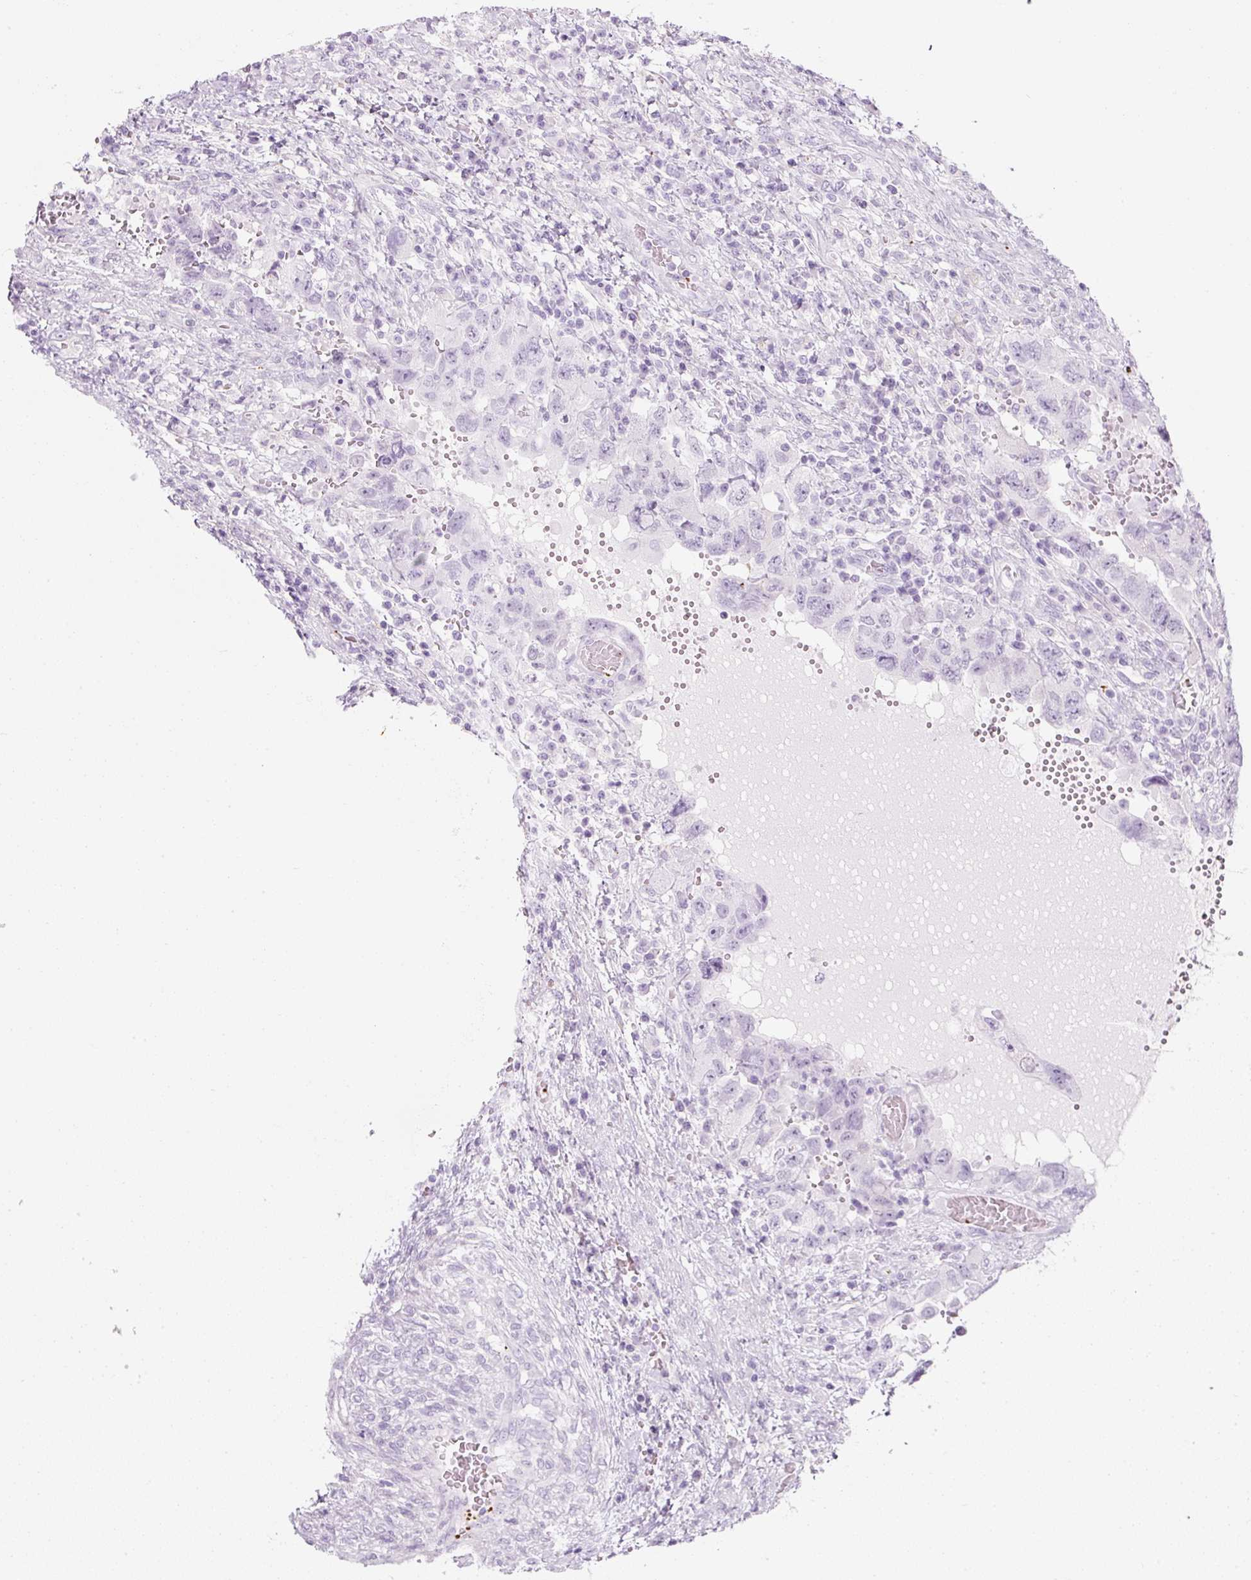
{"staining": {"intensity": "negative", "quantity": "none", "location": "none"}, "tissue": "testis cancer", "cell_type": "Tumor cells", "image_type": "cancer", "snomed": [{"axis": "morphology", "description": "Carcinoma, Embryonal, NOS"}, {"axis": "topography", "description": "Testis"}], "caption": "Tumor cells show no significant staining in embryonal carcinoma (testis). (DAB immunohistochemistry (IHC) with hematoxylin counter stain).", "gene": "PF4V1", "patient": {"sex": "male", "age": 26}}